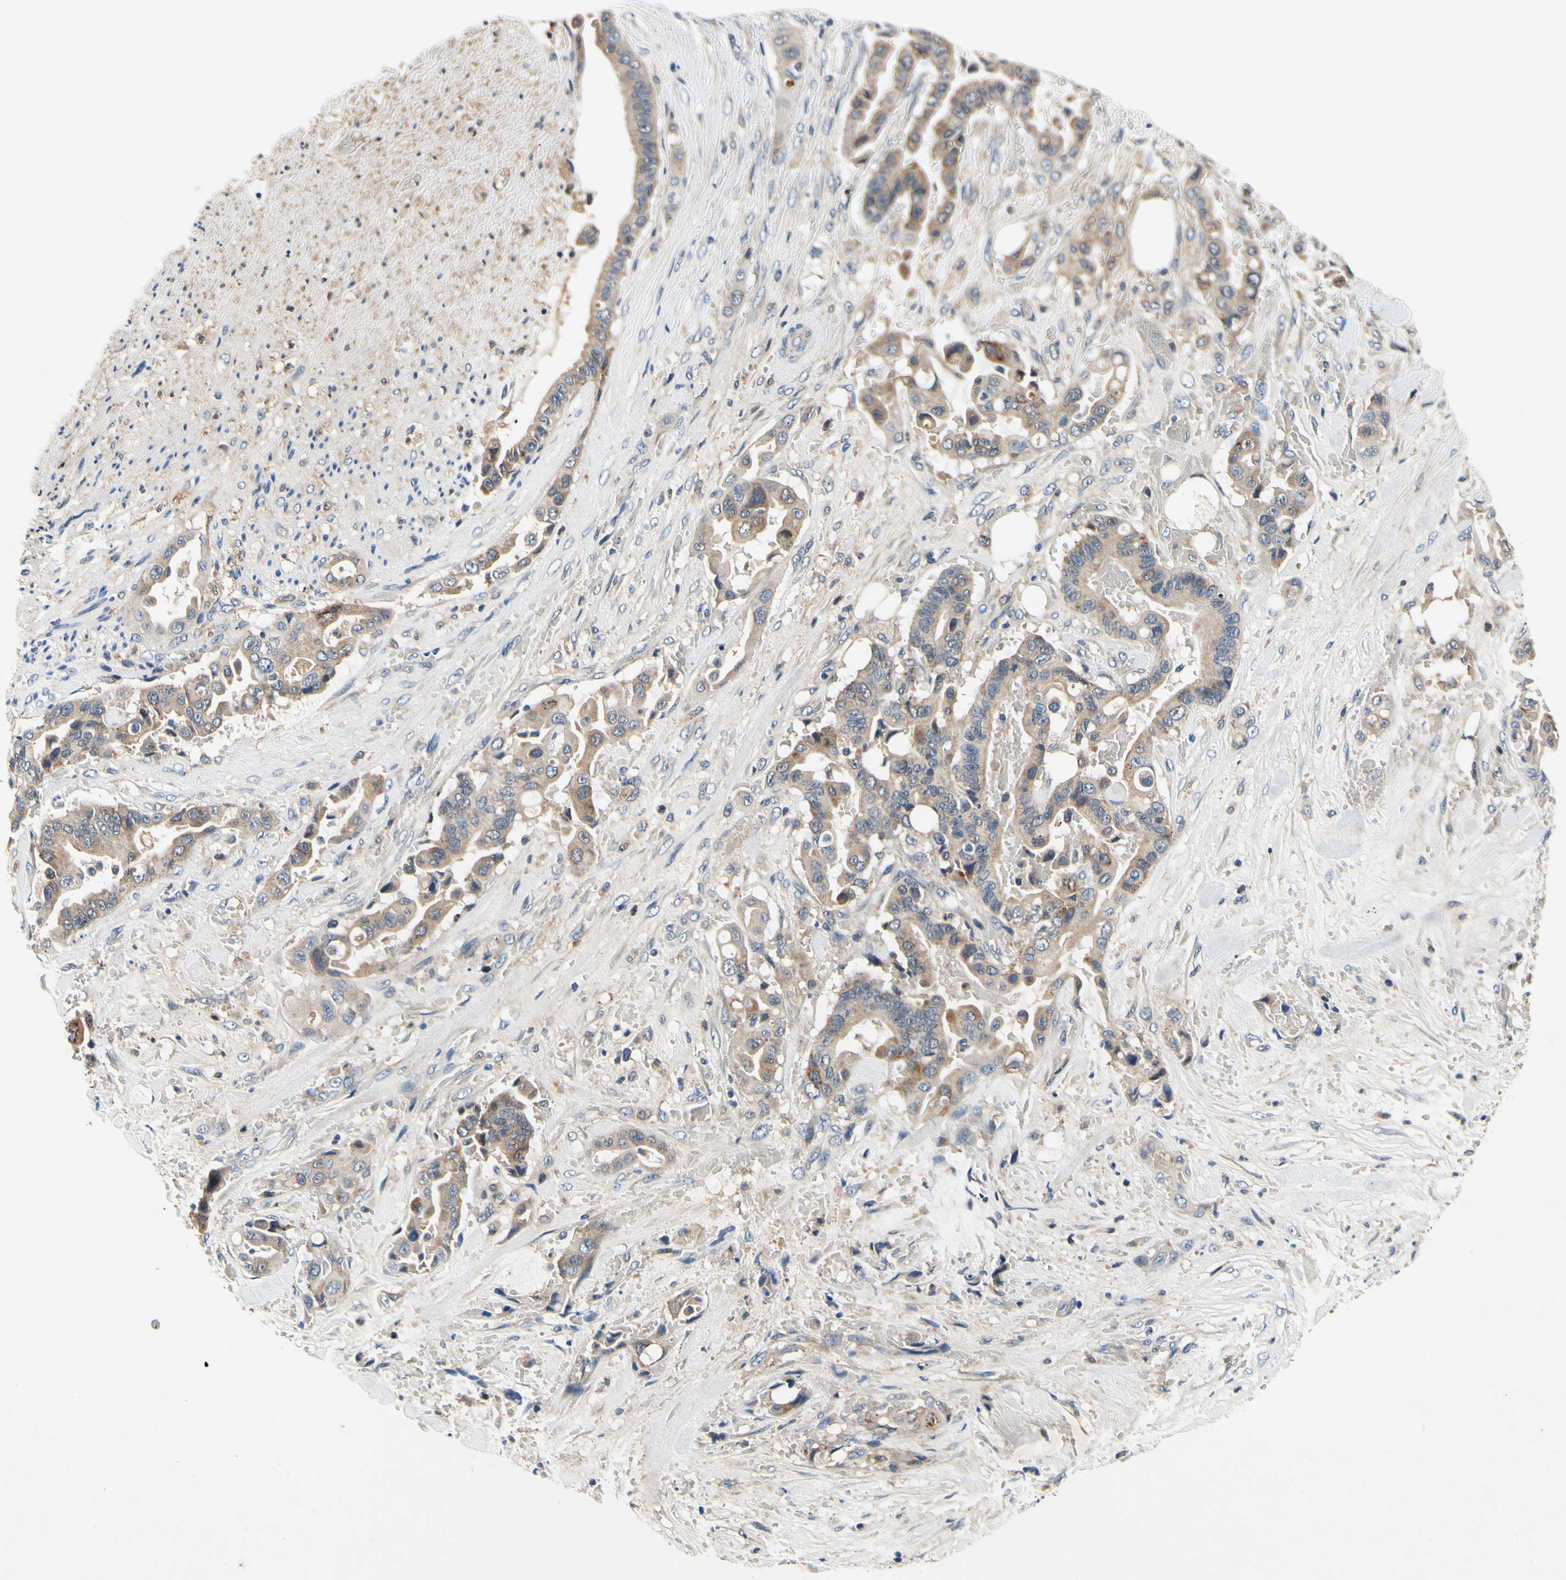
{"staining": {"intensity": "weak", "quantity": "25%-75%", "location": "cytoplasmic/membranous"}, "tissue": "liver cancer", "cell_type": "Tumor cells", "image_type": "cancer", "snomed": [{"axis": "morphology", "description": "Cholangiocarcinoma"}, {"axis": "topography", "description": "Liver"}], "caption": "A low amount of weak cytoplasmic/membranous expression is seen in about 25%-75% of tumor cells in liver cholangiocarcinoma tissue.", "gene": "PLA2G4A", "patient": {"sex": "female", "age": 61}}